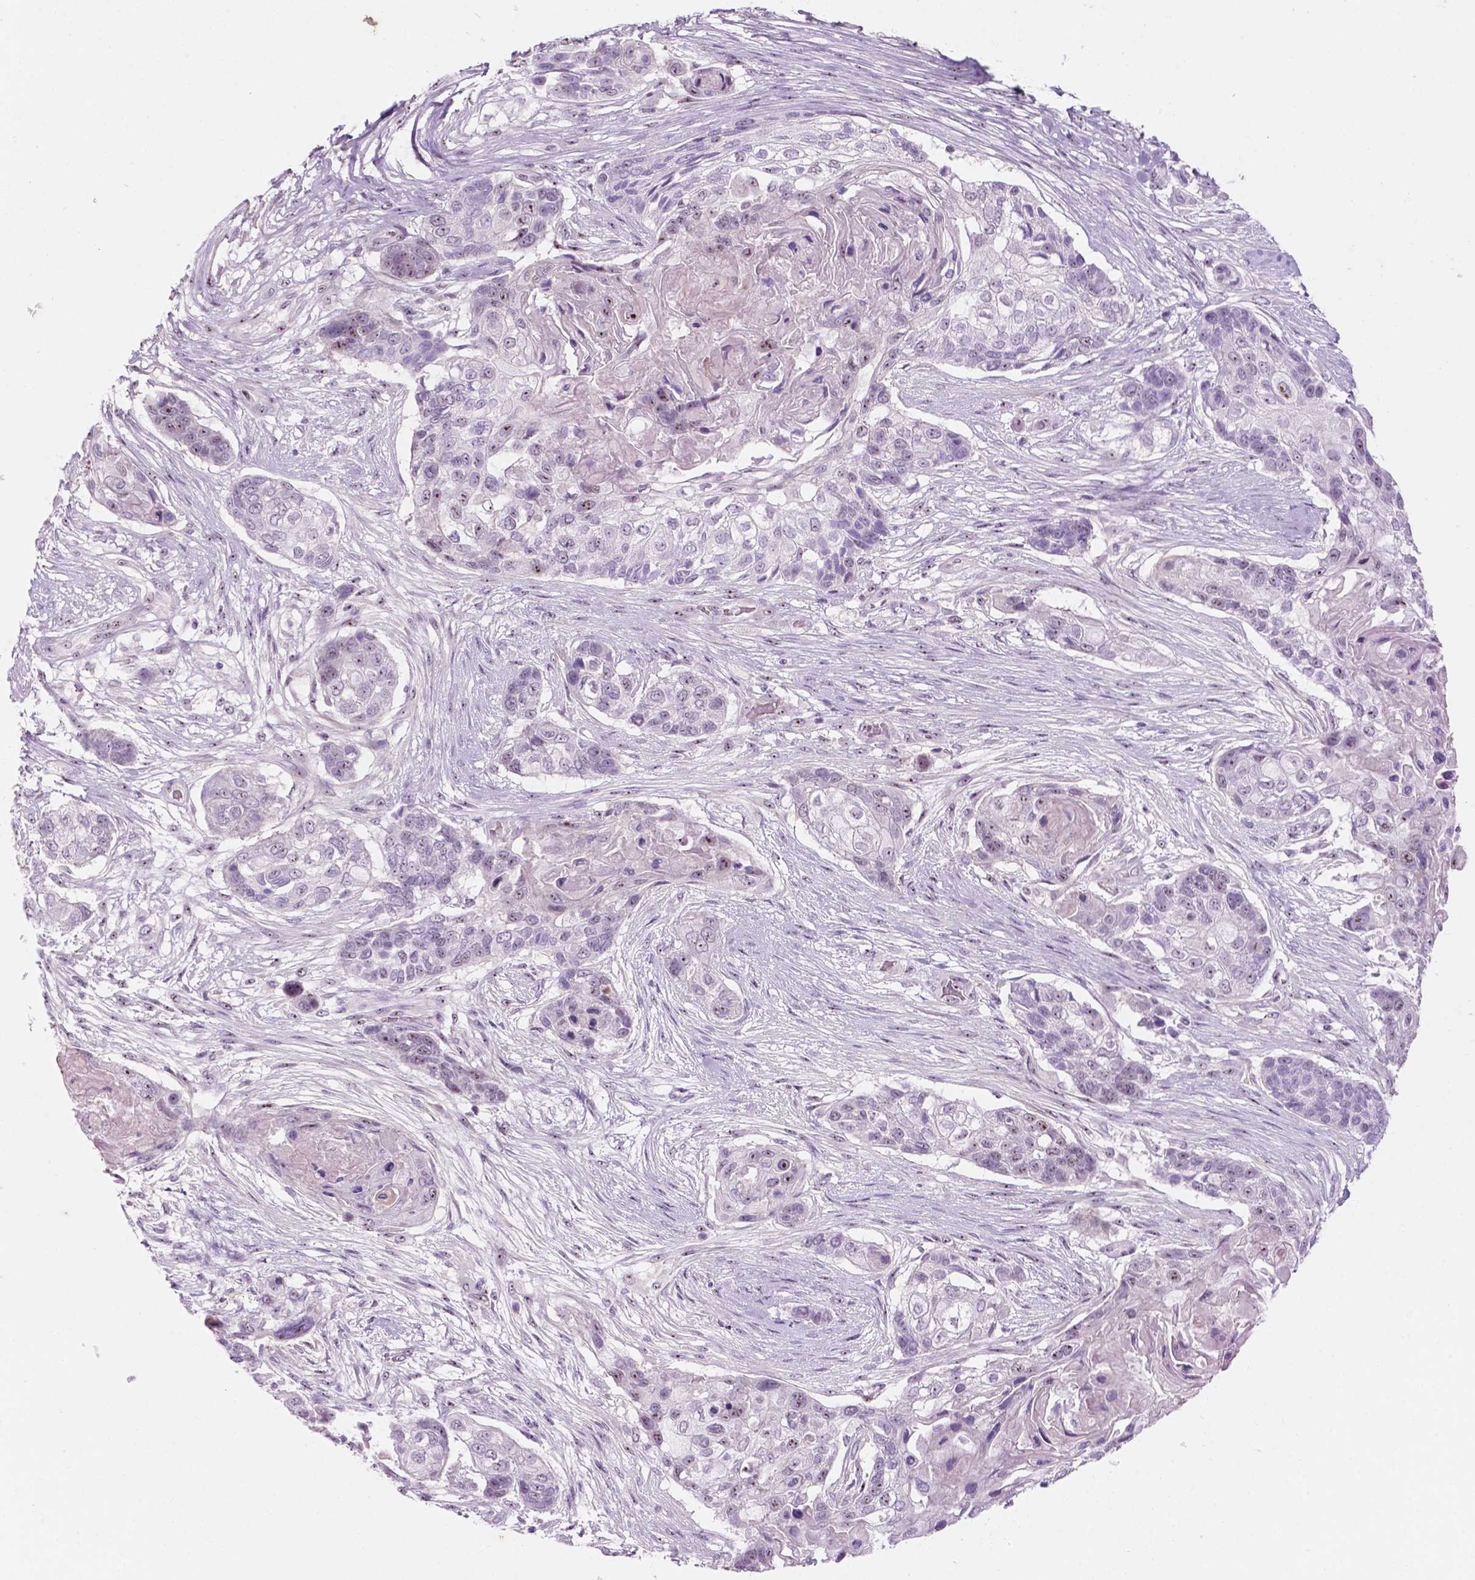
{"staining": {"intensity": "weak", "quantity": "<25%", "location": "nuclear"}, "tissue": "lung cancer", "cell_type": "Tumor cells", "image_type": "cancer", "snomed": [{"axis": "morphology", "description": "Squamous cell carcinoma, NOS"}, {"axis": "topography", "description": "Lung"}], "caption": "Tumor cells are negative for protein expression in human squamous cell carcinoma (lung). Nuclei are stained in blue.", "gene": "ZNF853", "patient": {"sex": "male", "age": 69}}